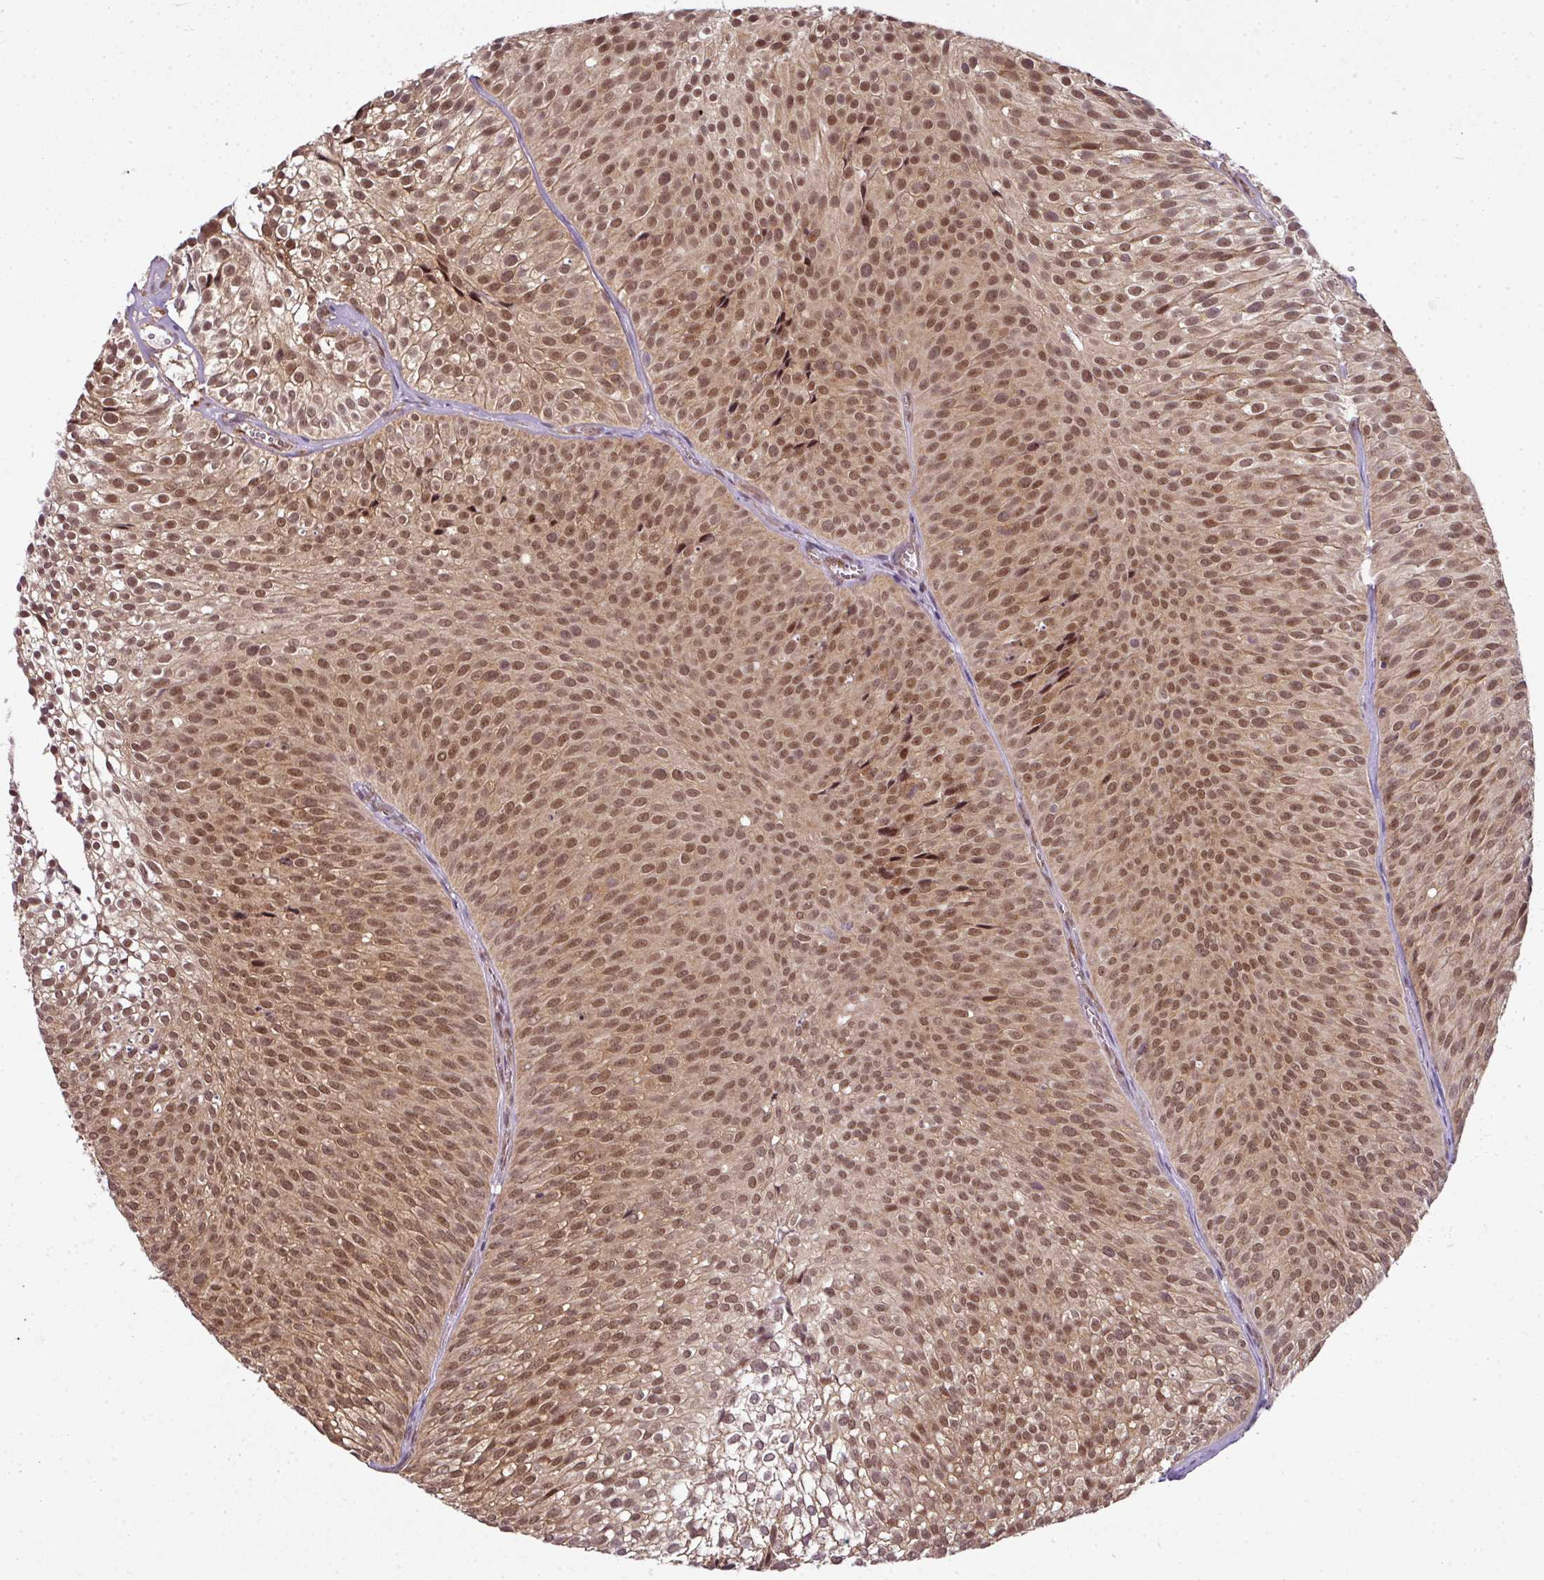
{"staining": {"intensity": "moderate", "quantity": ">75%", "location": "cytoplasmic/membranous,nuclear"}, "tissue": "urothelial cancer", "cell_type": "Tumor cells", "image_type": "cancer", "snomed": [{"axis": "morphology", "description": "Urothelial carcinoma, Low grade"}, {"axis": "topography", "description": "Urinary bladder"}], "caption": "Immunohistochemical staining of human urothelial cancer displays medium levels of moderate cytoplasmic/membranous and nuclear protein staining in approximately >75% of tumor cells. The staining was performed using DAB (3,3'-diaminobenzidine), with brown indicating positive protein expression. Nuclei are stained blue with hematoxylin.", "gene": "RBM4B", "patient": {"sex": "male", "age": 91}}